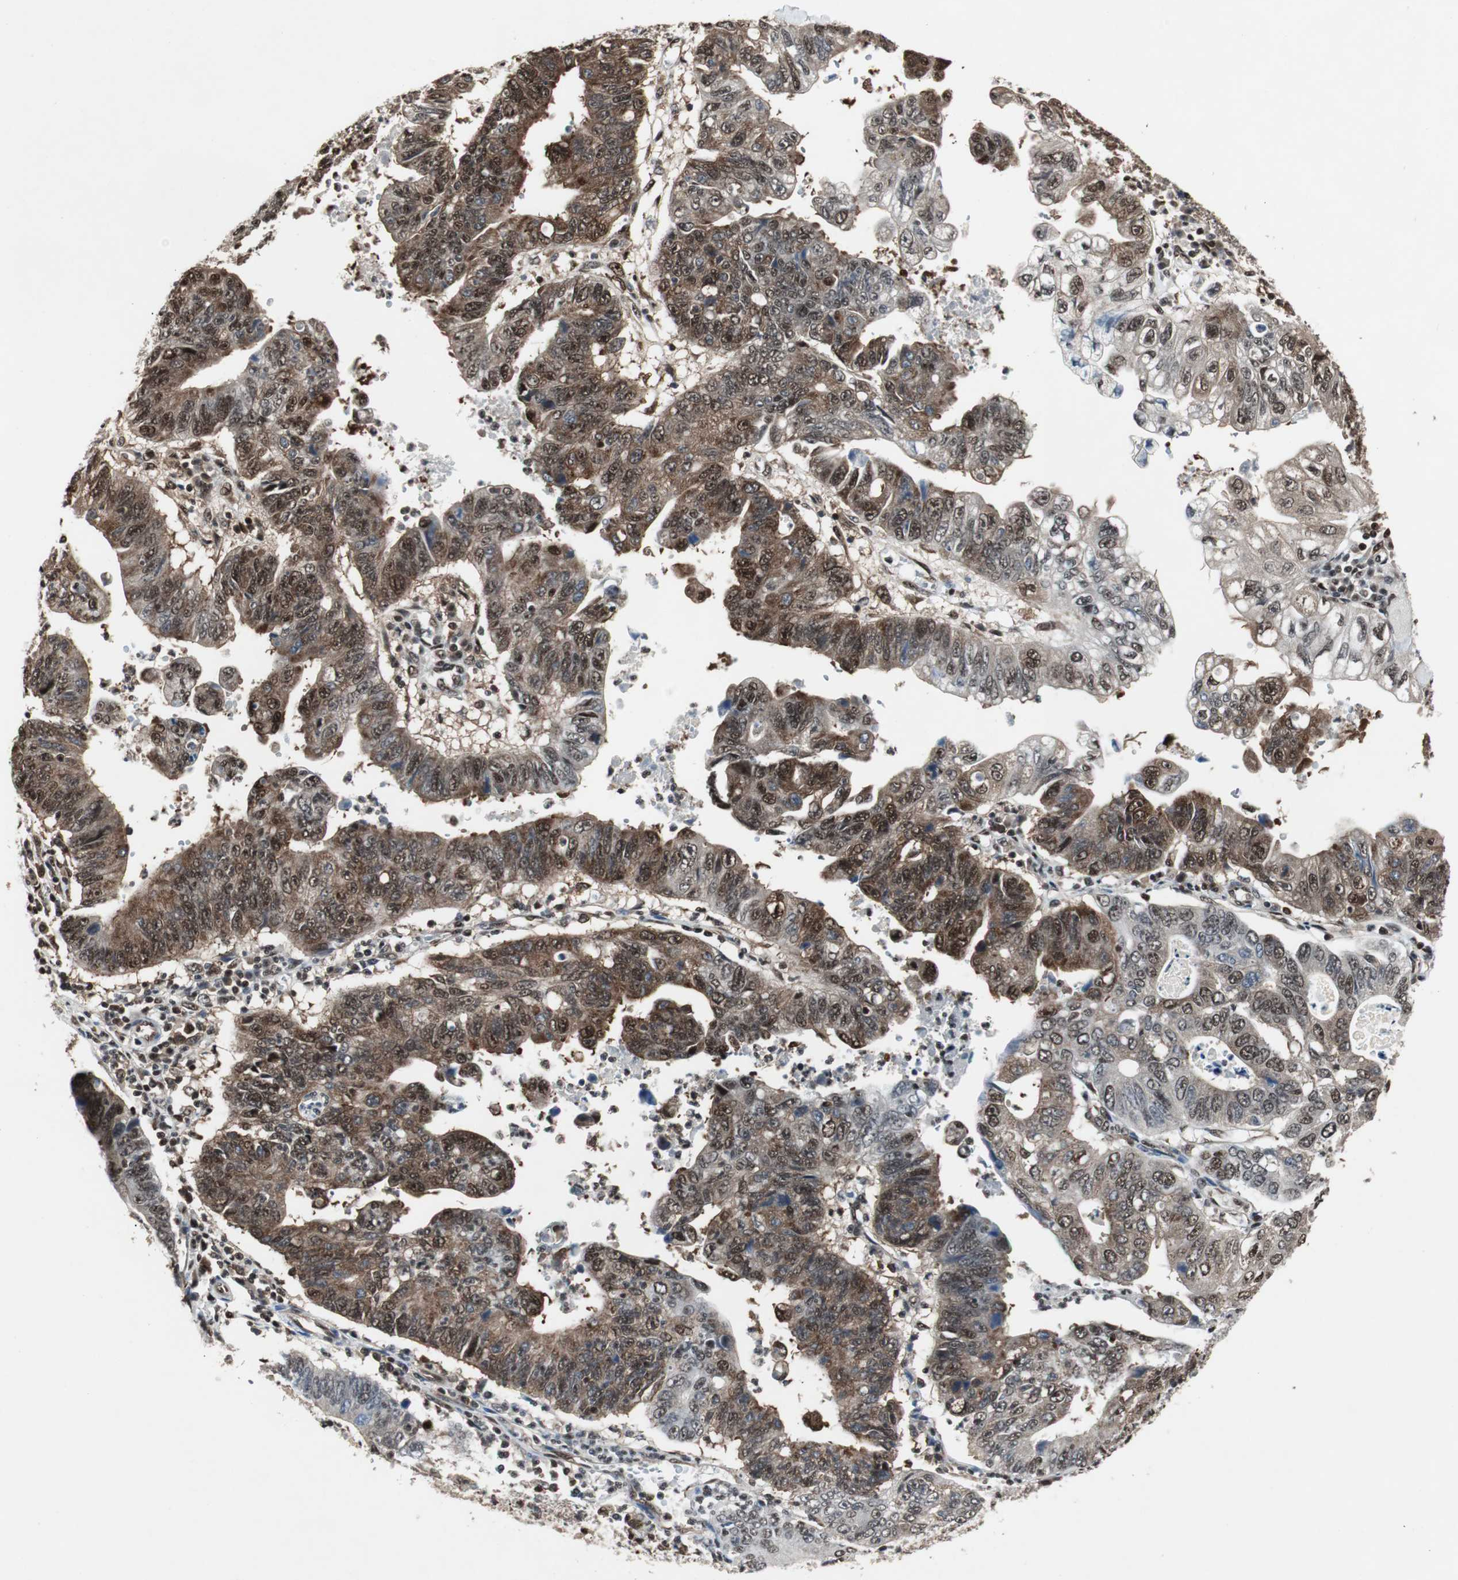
{"staining": {"intensity": "strong", "quantity": ">75%", "location": "cytoplasmic/membranous,nuclear"}, "tissue": "stomach cancer", "cell_type": "Tumor cells", "image_type": "cancer", "snomed": [{"axis": "morphology", "description": "Adenocarcinoma, NOS"}, {"axis": "topography", "description": "Stomach"}], "caption": "An immunohistochemistry image of neoplastic tissue is shown. Protein staining in brown highlights strong cytoplasmic/membranous and nuclear positivity in adenocarcinoma (stomach) within tumor cells. The staining was performed using DAB (3,3'-diaminobenzidine), with brown indicating positive protein expression. Nuclei are stained blue with hematoxylin.", "gene": "ACLY", "patient": {"sex": "male", "age": 59}}